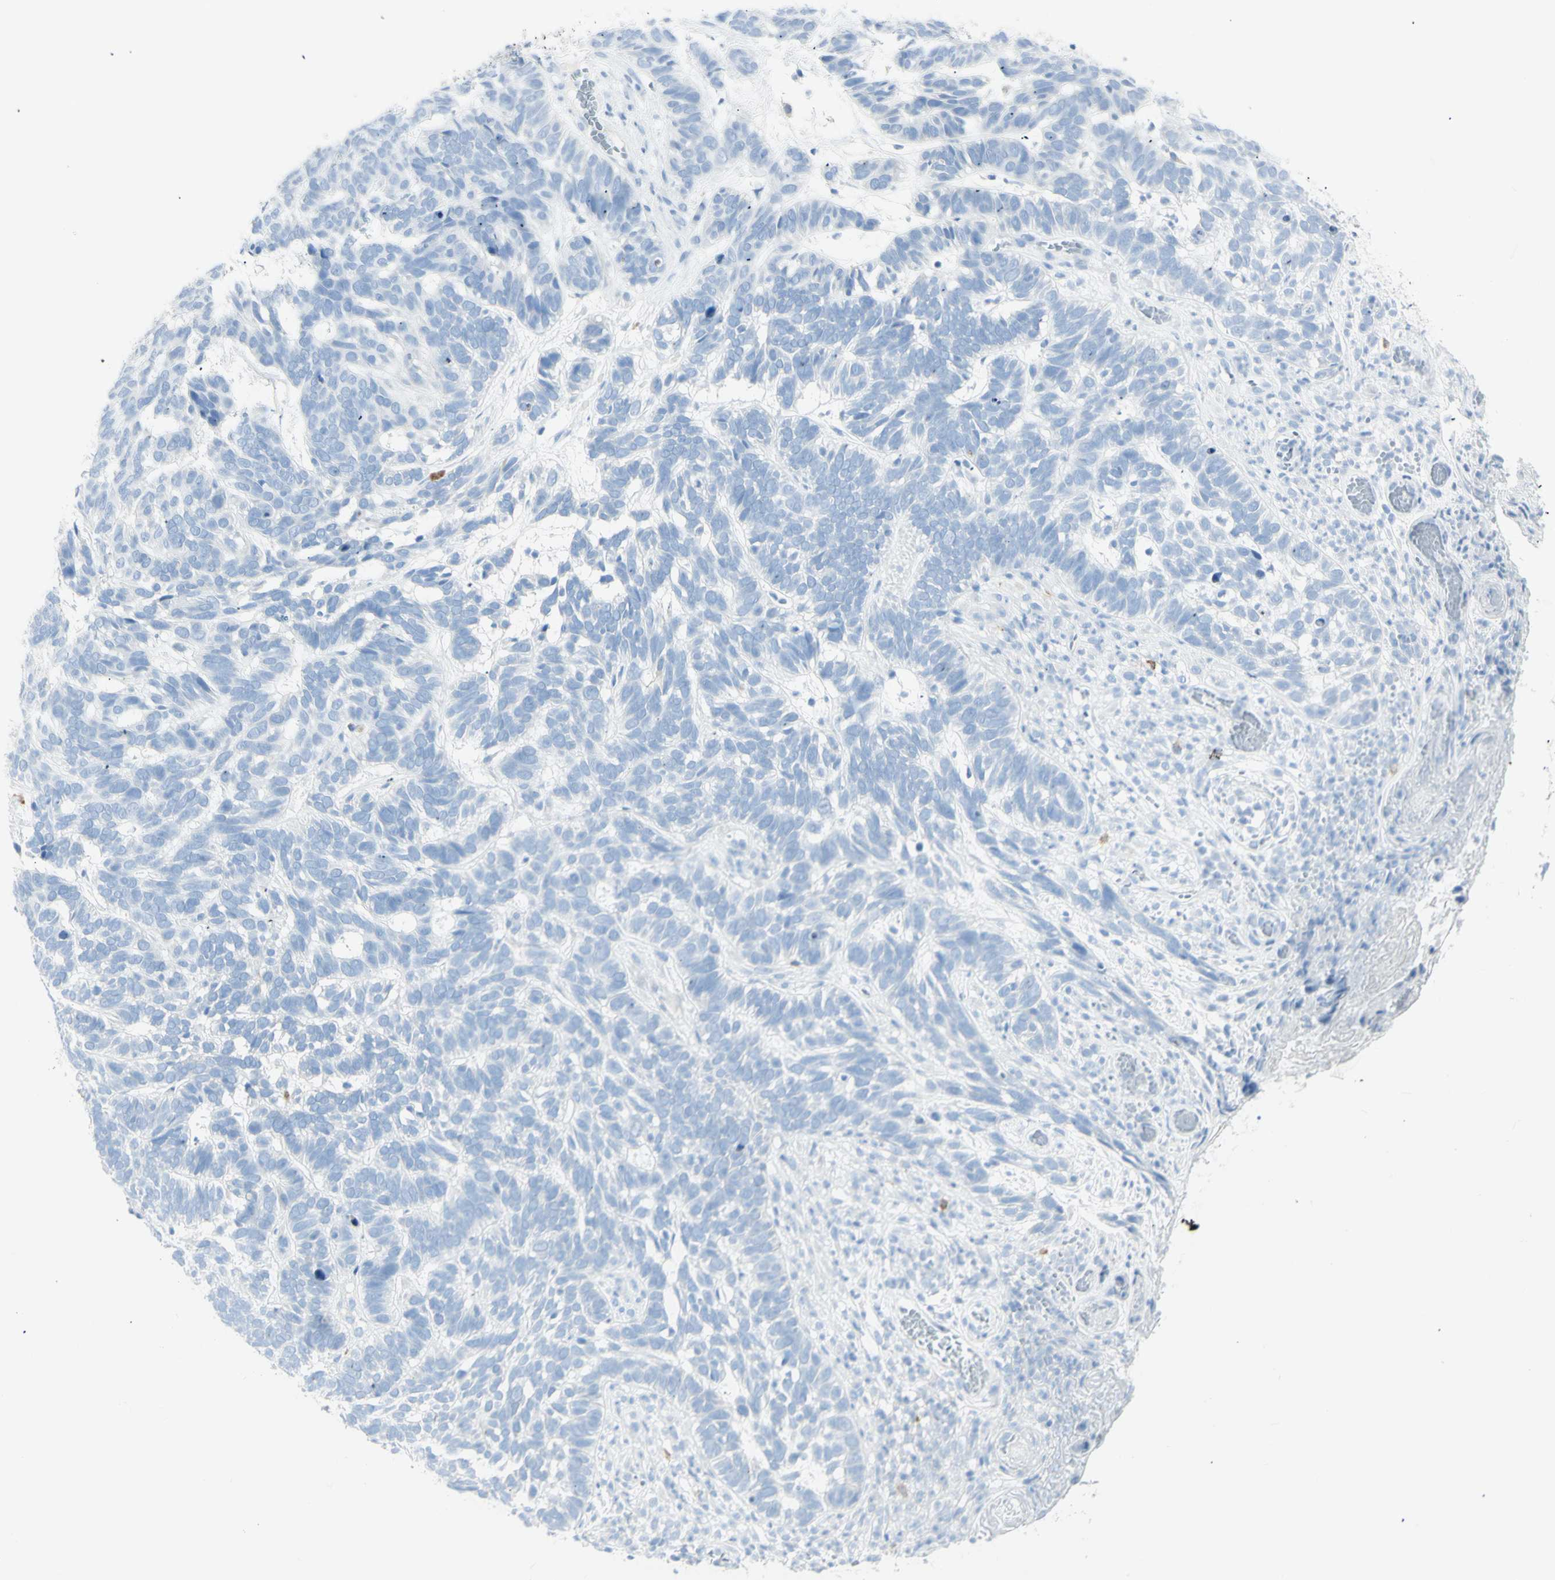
{"staining": {"intensity": "negative", "quantity": "none", "location": "none"}, "tissue": "skin cancer", "cell_type": "Tumor cells", "image_type": "cancer", "snomed": [{"axis": "morphology", "description": "Basal cell carcinoma"}, {"axis": "topography", "description": "Skin"}], "caption": "A high-resolution photomicrograph shows immunohistochemistry staining of skin cancer (basal cell carcinoma), which reveals no significant expression in tumor cells. (DAB IHC visualized using brightfield microscopy, high magnification).", "gene": "LETM1", "patient": {"sex": "male", "age": 87}}